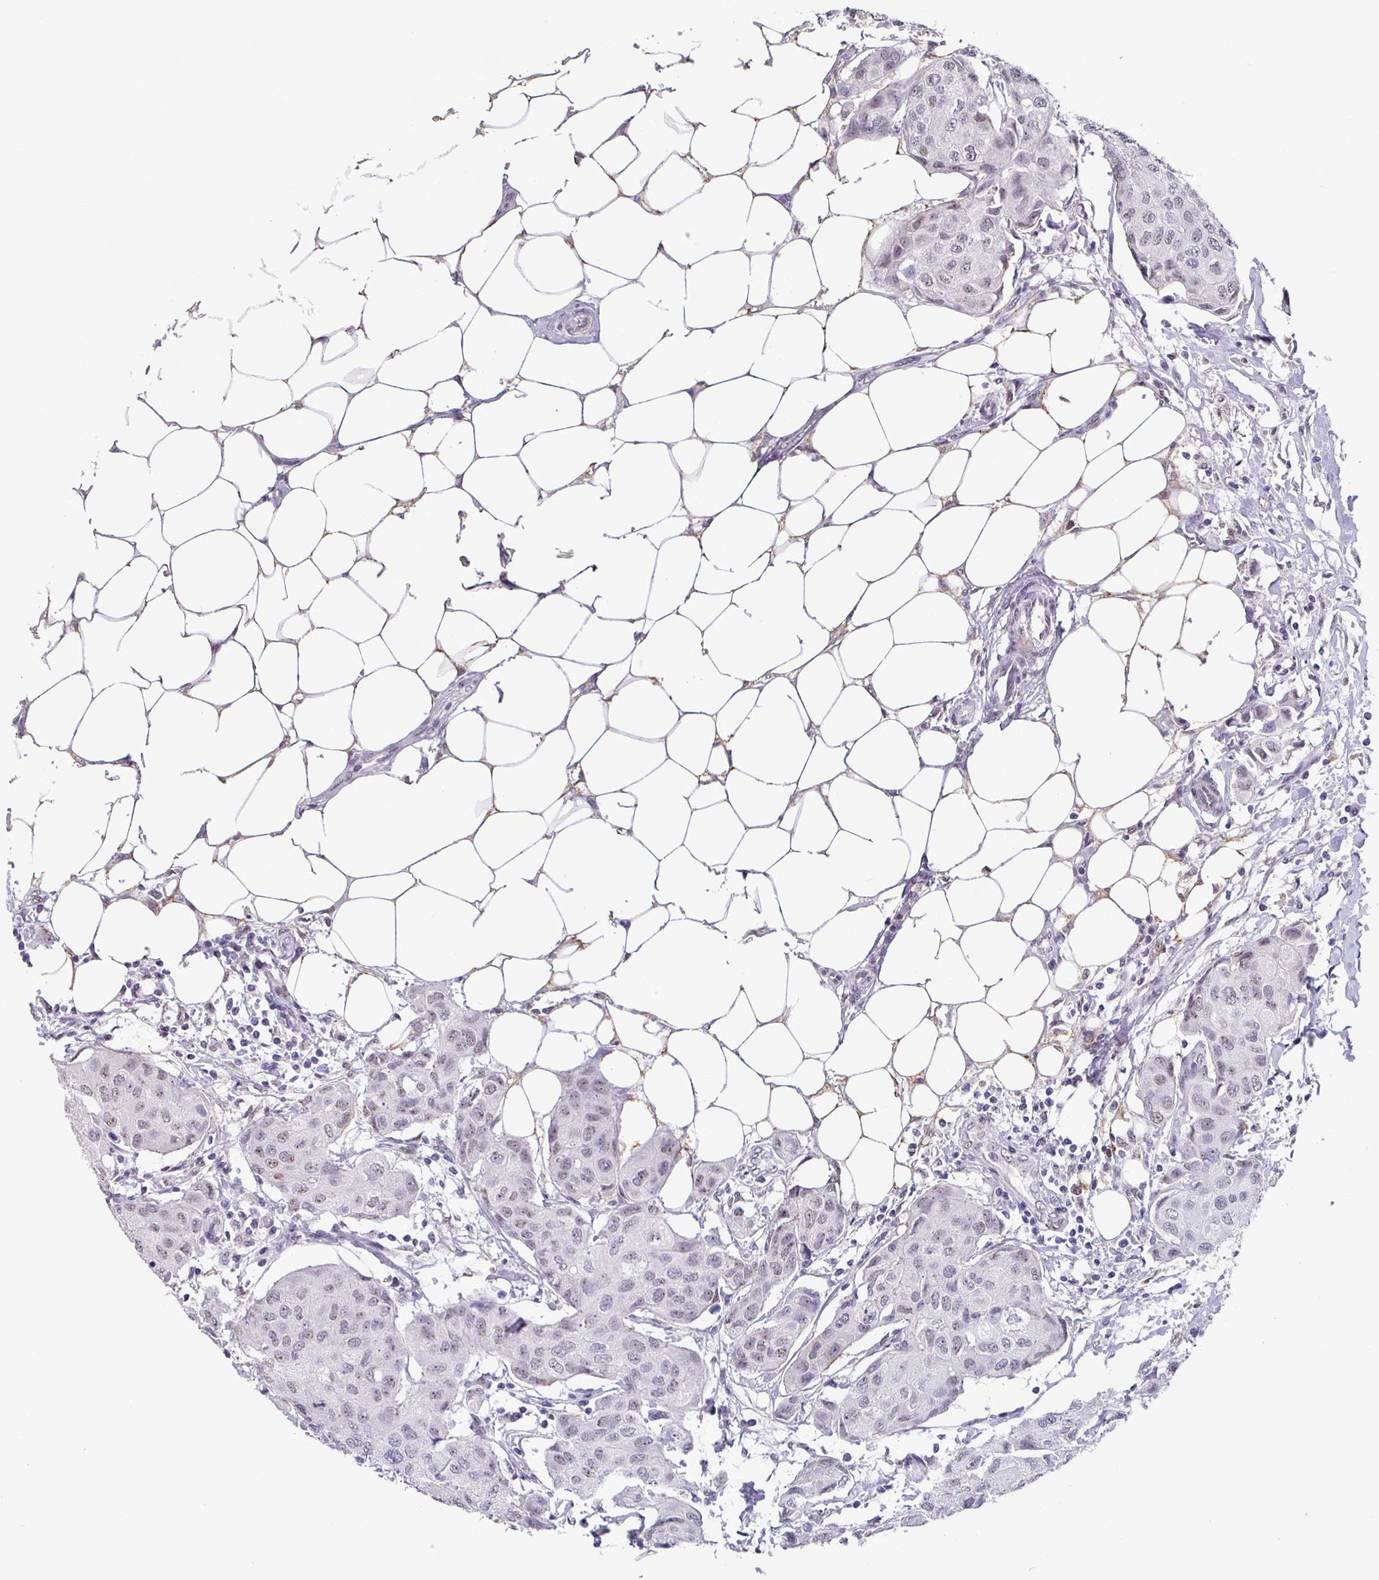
{"staining": {"intensity": "weak", "quantity": ">75%", "location": "nuclear"}, "tissue": "breast cancer", "cell_type": "Tumor cells", "image_type": "cancer", "snomed": [{"axis": "morphology", "description": "Duct carcinoma"}, {"axis": "topography", "description": "Breast"}, {"axis": "topography", "description": "Lymph node"}], "caption": "High-power microscopy captured an immunohistochemistry (IHC) photomicrograph of invasive ductal carcinoma (breast), revealing weak nuclear staining in approximately >75% of tumor cells. Ihc stains the protein of interest in brown and the nuclei are stained blue.", "gene": "C1QB", "patient": {"sex": "female", "age": 80}}